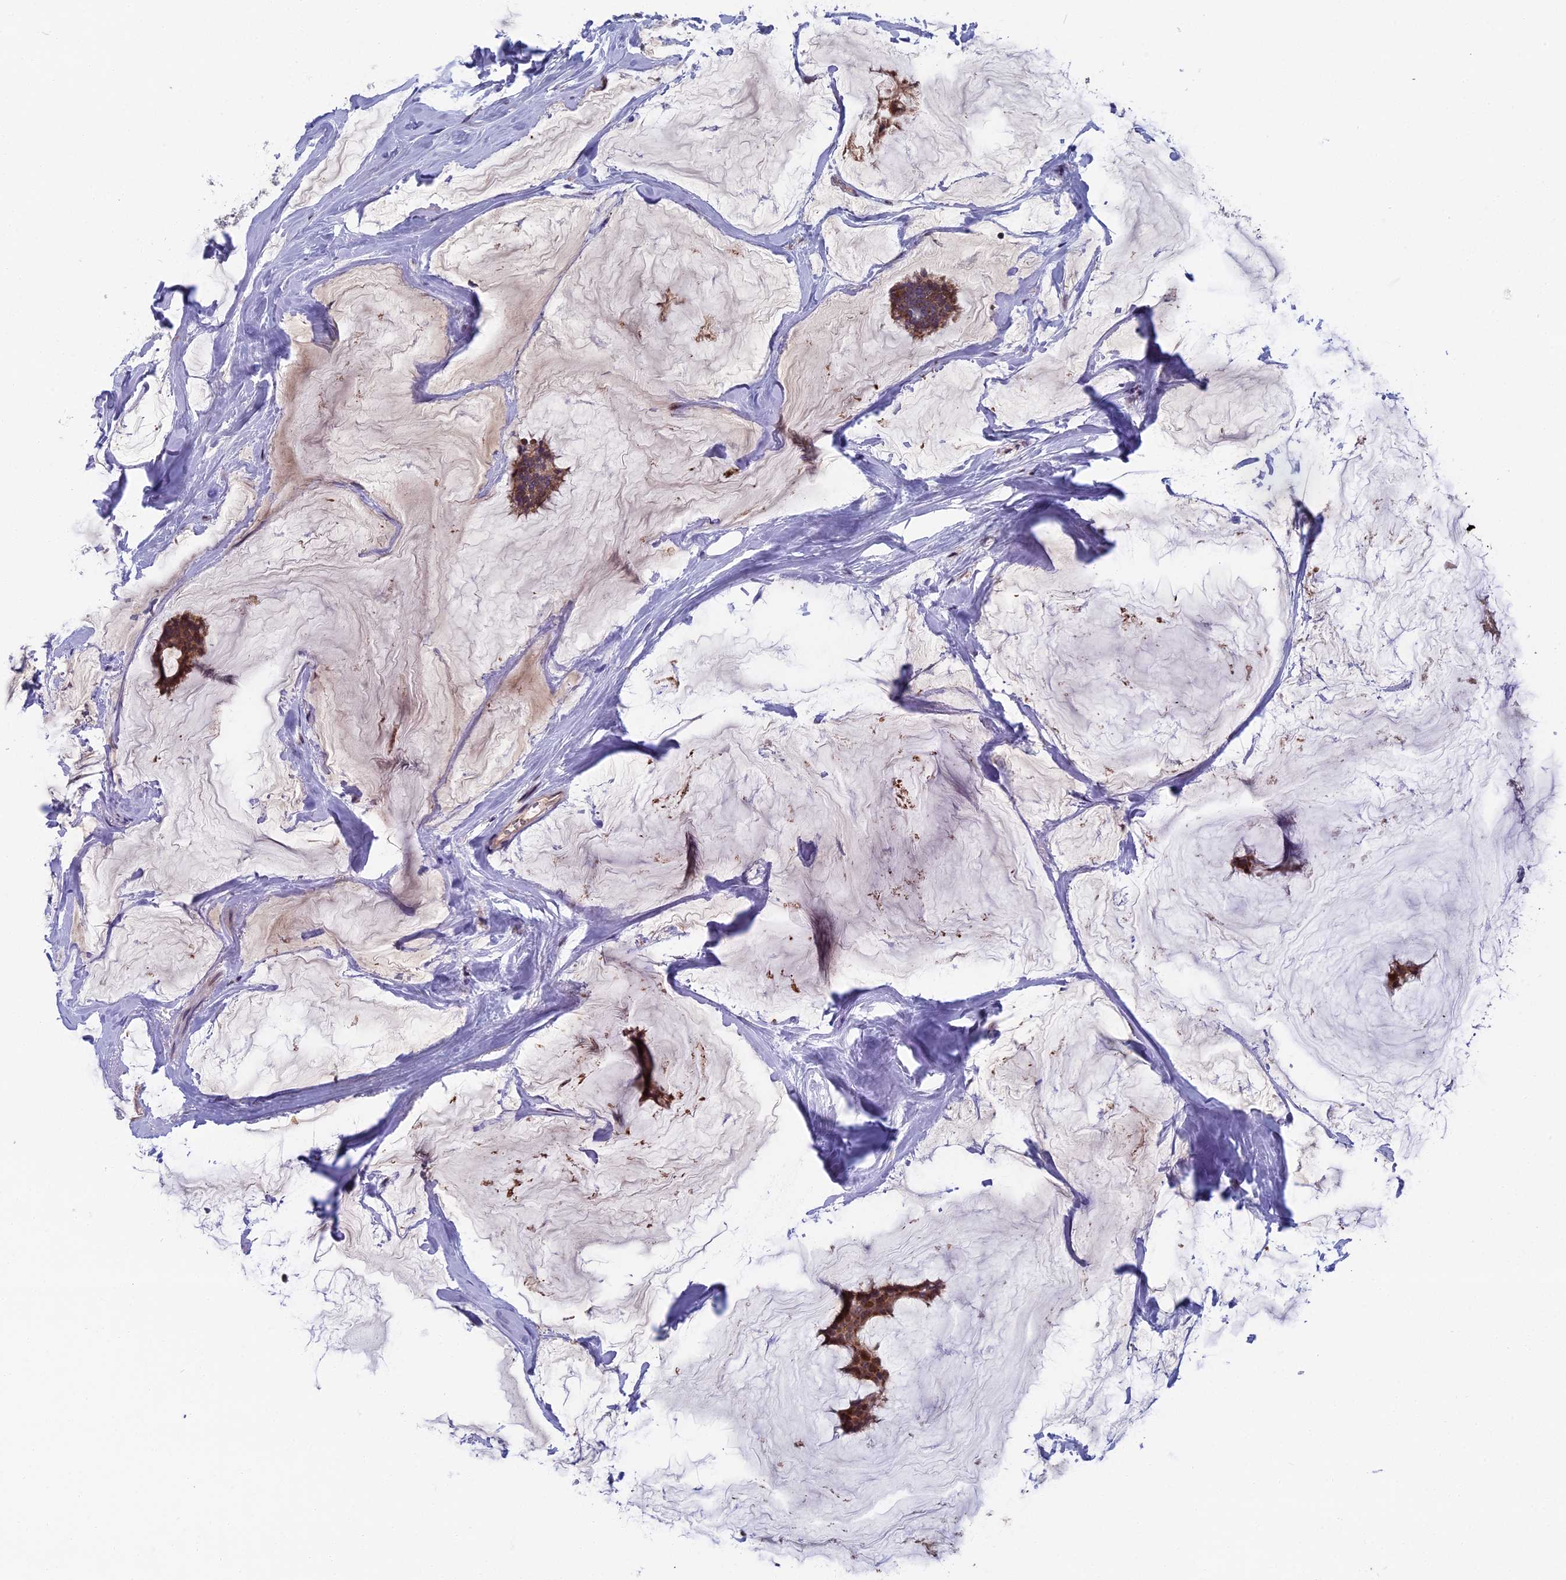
{"staining": {"intensity": "moderate", "quantity": ">75%", "location": "nuclear"}, "tissue": "breast cancer", "cell_type": "Tumor cells", "image_type": "cancer", "snomed": [{"axis": "morphology", "description": "Duct carcinoma"}, {"axis": "topography", "description": "Breast"}], "caption": "IHC (DAB) staining of human breast cancer displays moderate nuclear protein staining in approximately >75% of tumor cells. Nuclei are stained in blue.", "gene": "LIG1", "patient": {"sex": "female", "age": 93}}